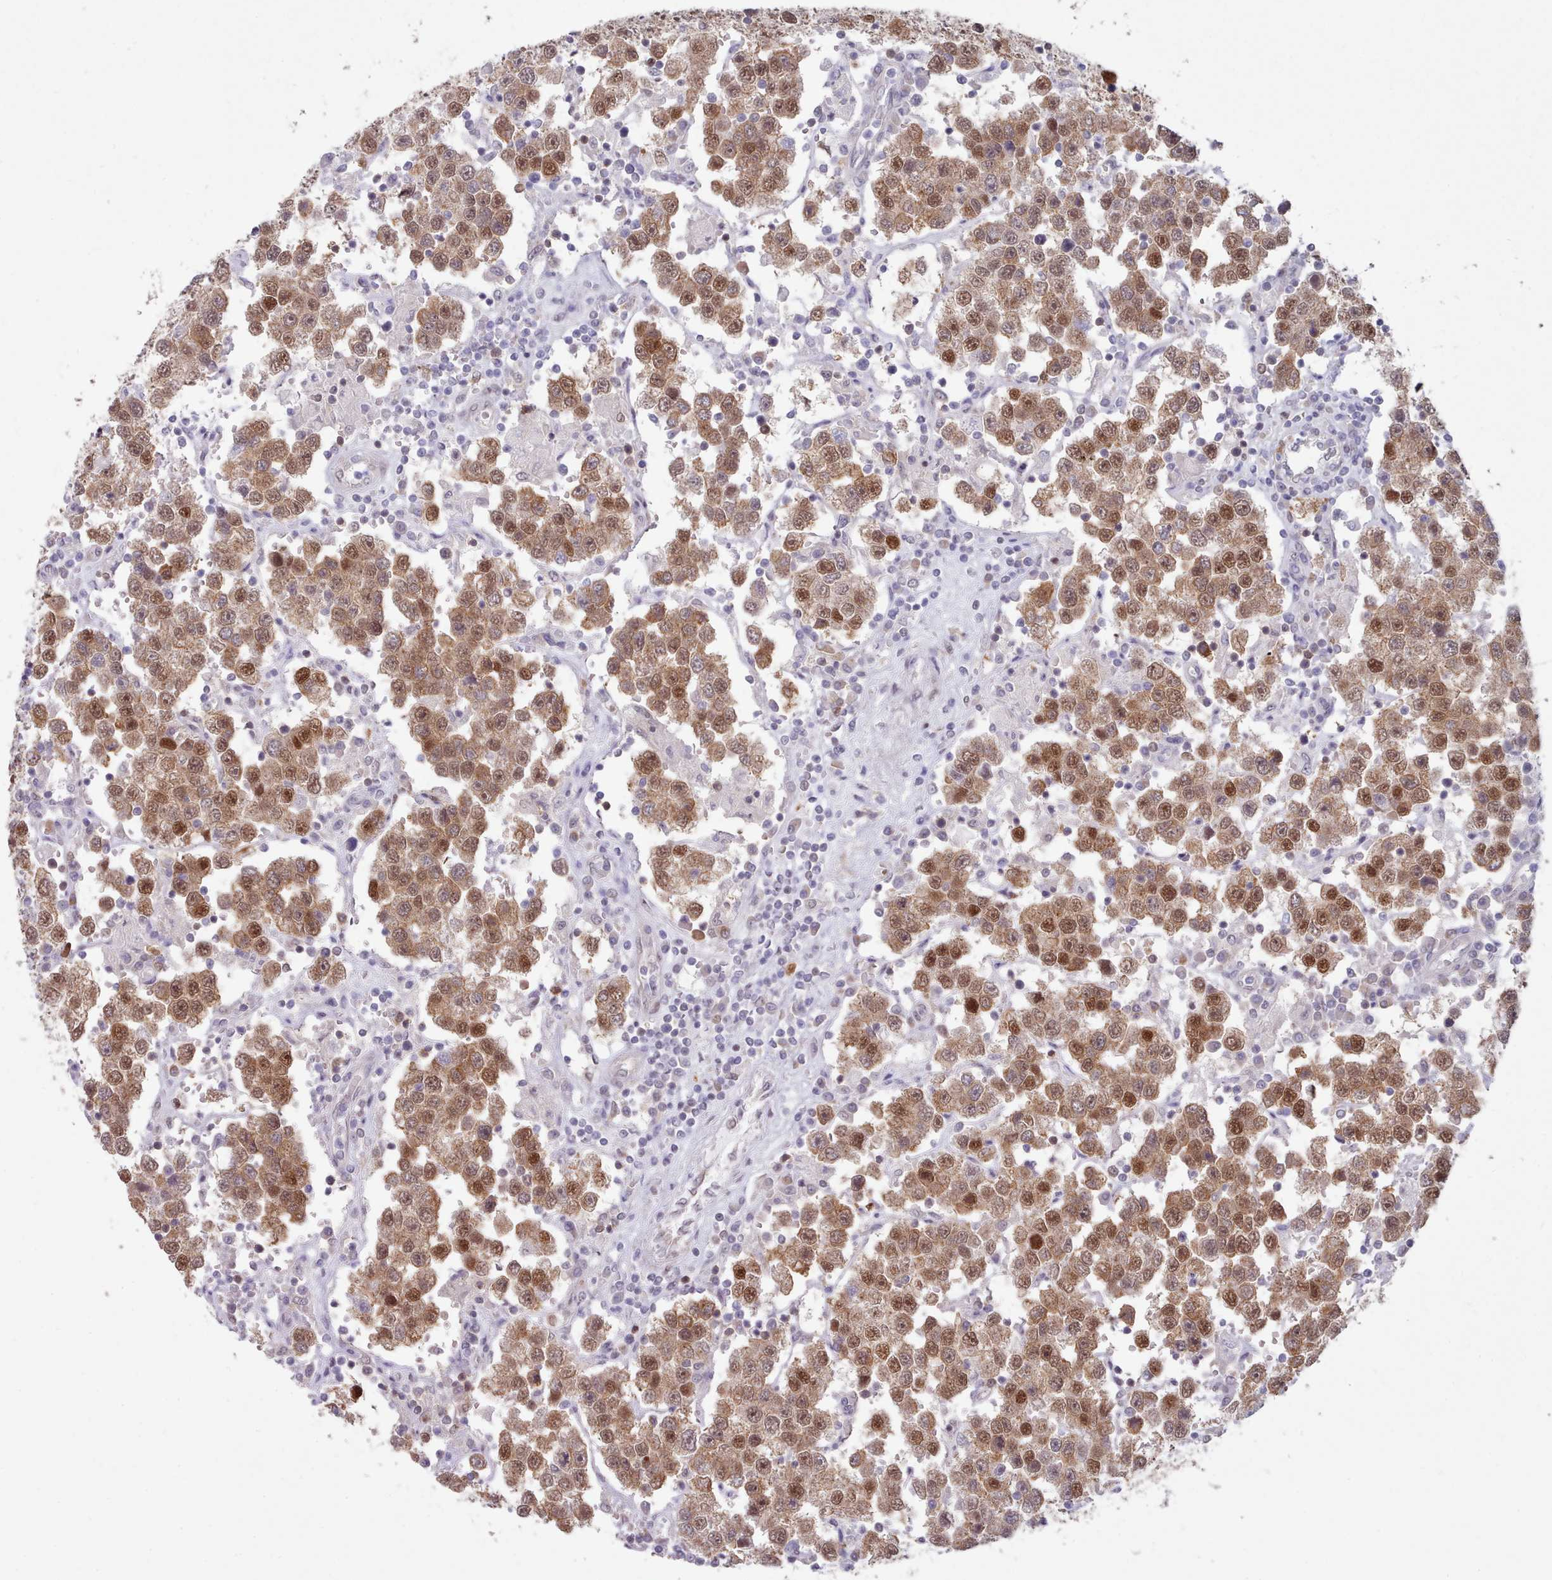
{"staining": {"intensity": "moderate", "quantity": ">75%", "location": "cytoplasmic/membranous,nuclear"}, "tissue": "testis cancer", "cell_type": "Tumor cells", "image_type": "cancer", "snomed": [{"axis": "morphology", "description": "Seminoma, NOS"}, {"axis": "topography", "description": "Testis"}], "caption": "The immunohistochemical stain highlights moderate cytoplasmic/membranous and nuclear expression in tumor cells of testis cancer tissue.", "gene": "CES3", "patient": {"sex": "male", "age": 37}}